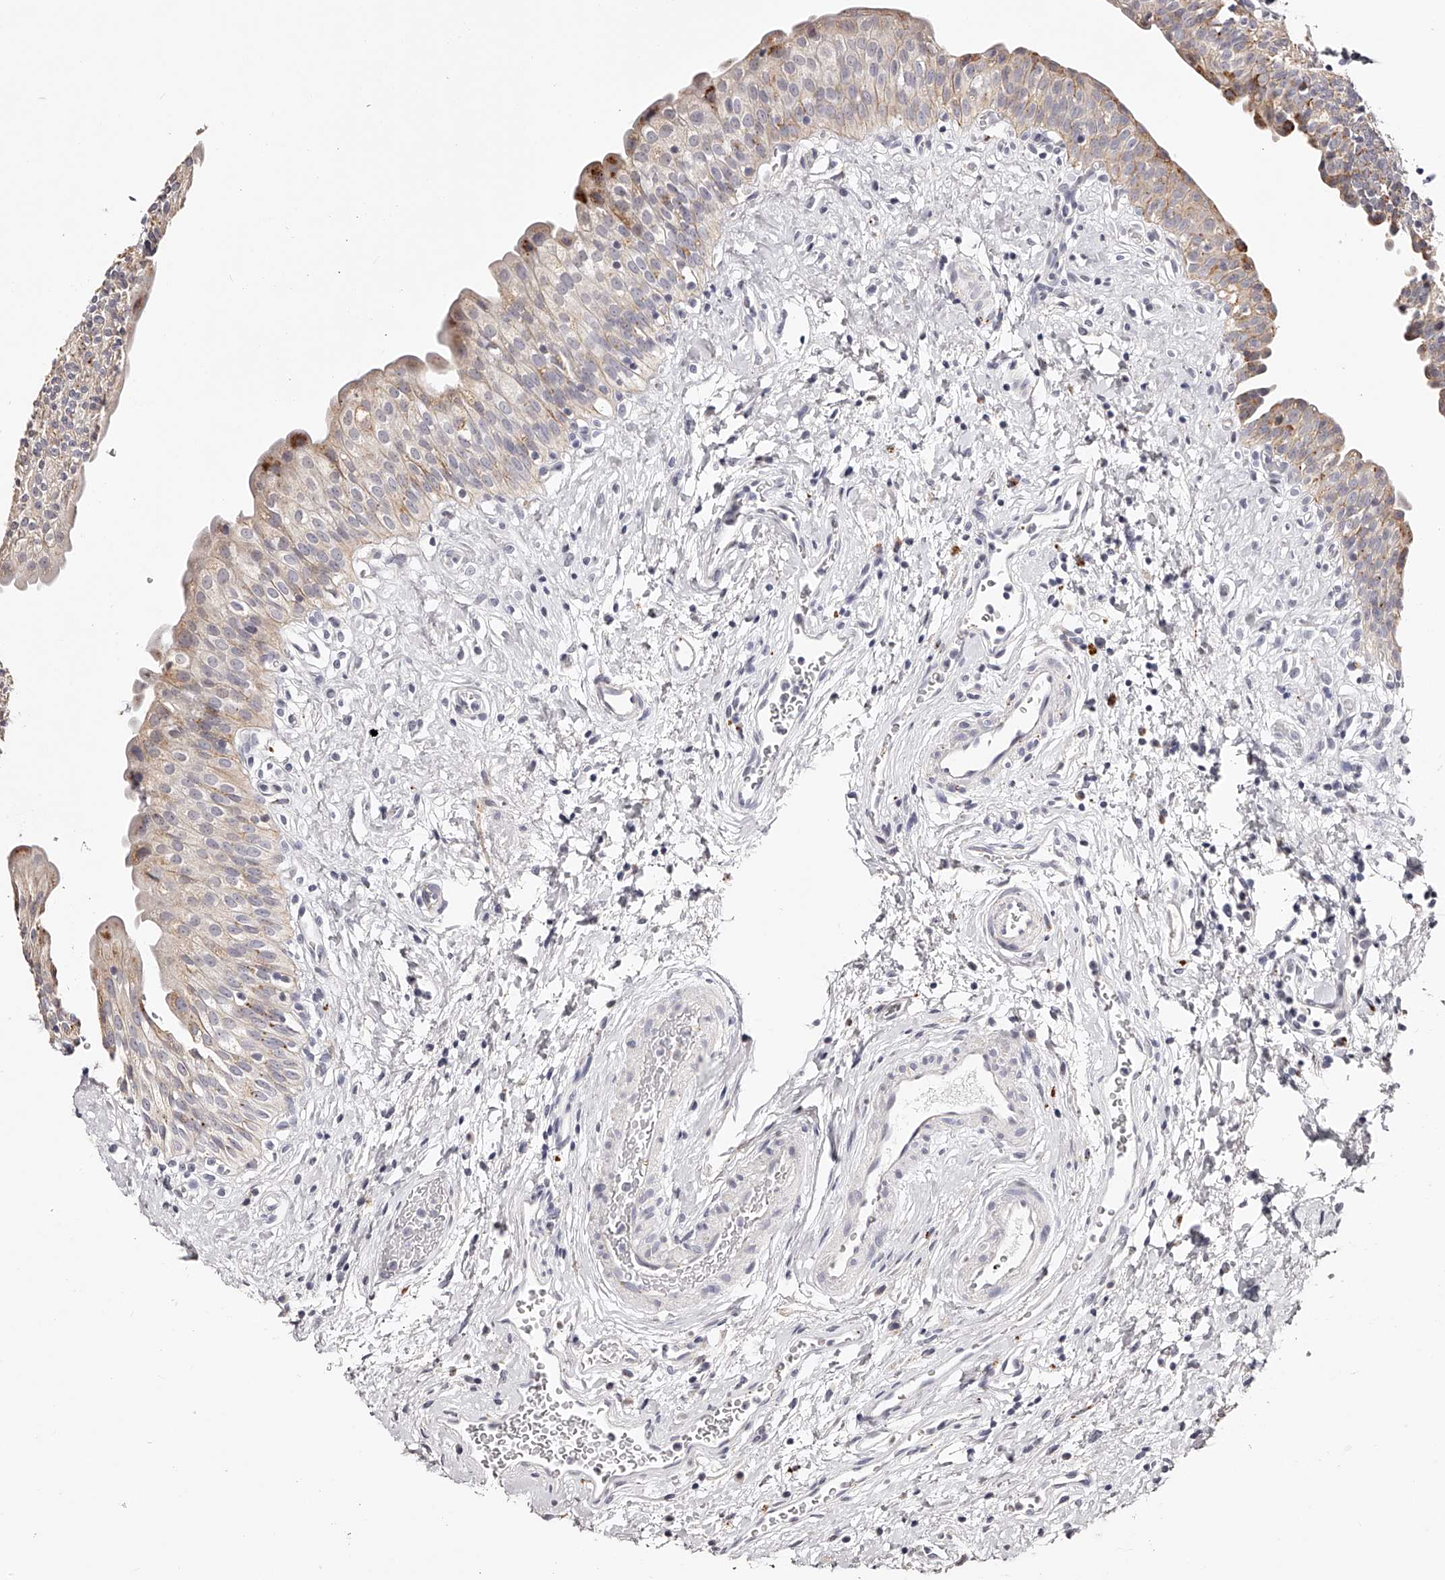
{"staining": {"intensity": "moderate", "quantity": "<25%", "location": "cytoplasmic/membranous"}, "tissue": "urinary bladder", "cell_type": "Urothelial cells", "image_type": "normal", "snomed": [{"axis": "morphology", "description": "Normal tissue, NOS"}, {"axis": "topography", "description": "Urinary bladder"}], "caption": "Brown immunohistochemical staining in unremarkable human urinary bladder shows moderate cytoplasmic/membranous expression in about <25% of urothelial cells. The staining was performed using DAB to visualize the protein expression in brown, while the nuclei were stained in blue with hematoxylin (Magnification: 20x).", "gene": "SLC35D3", "patient": {"sex": "male", "age": 51}}